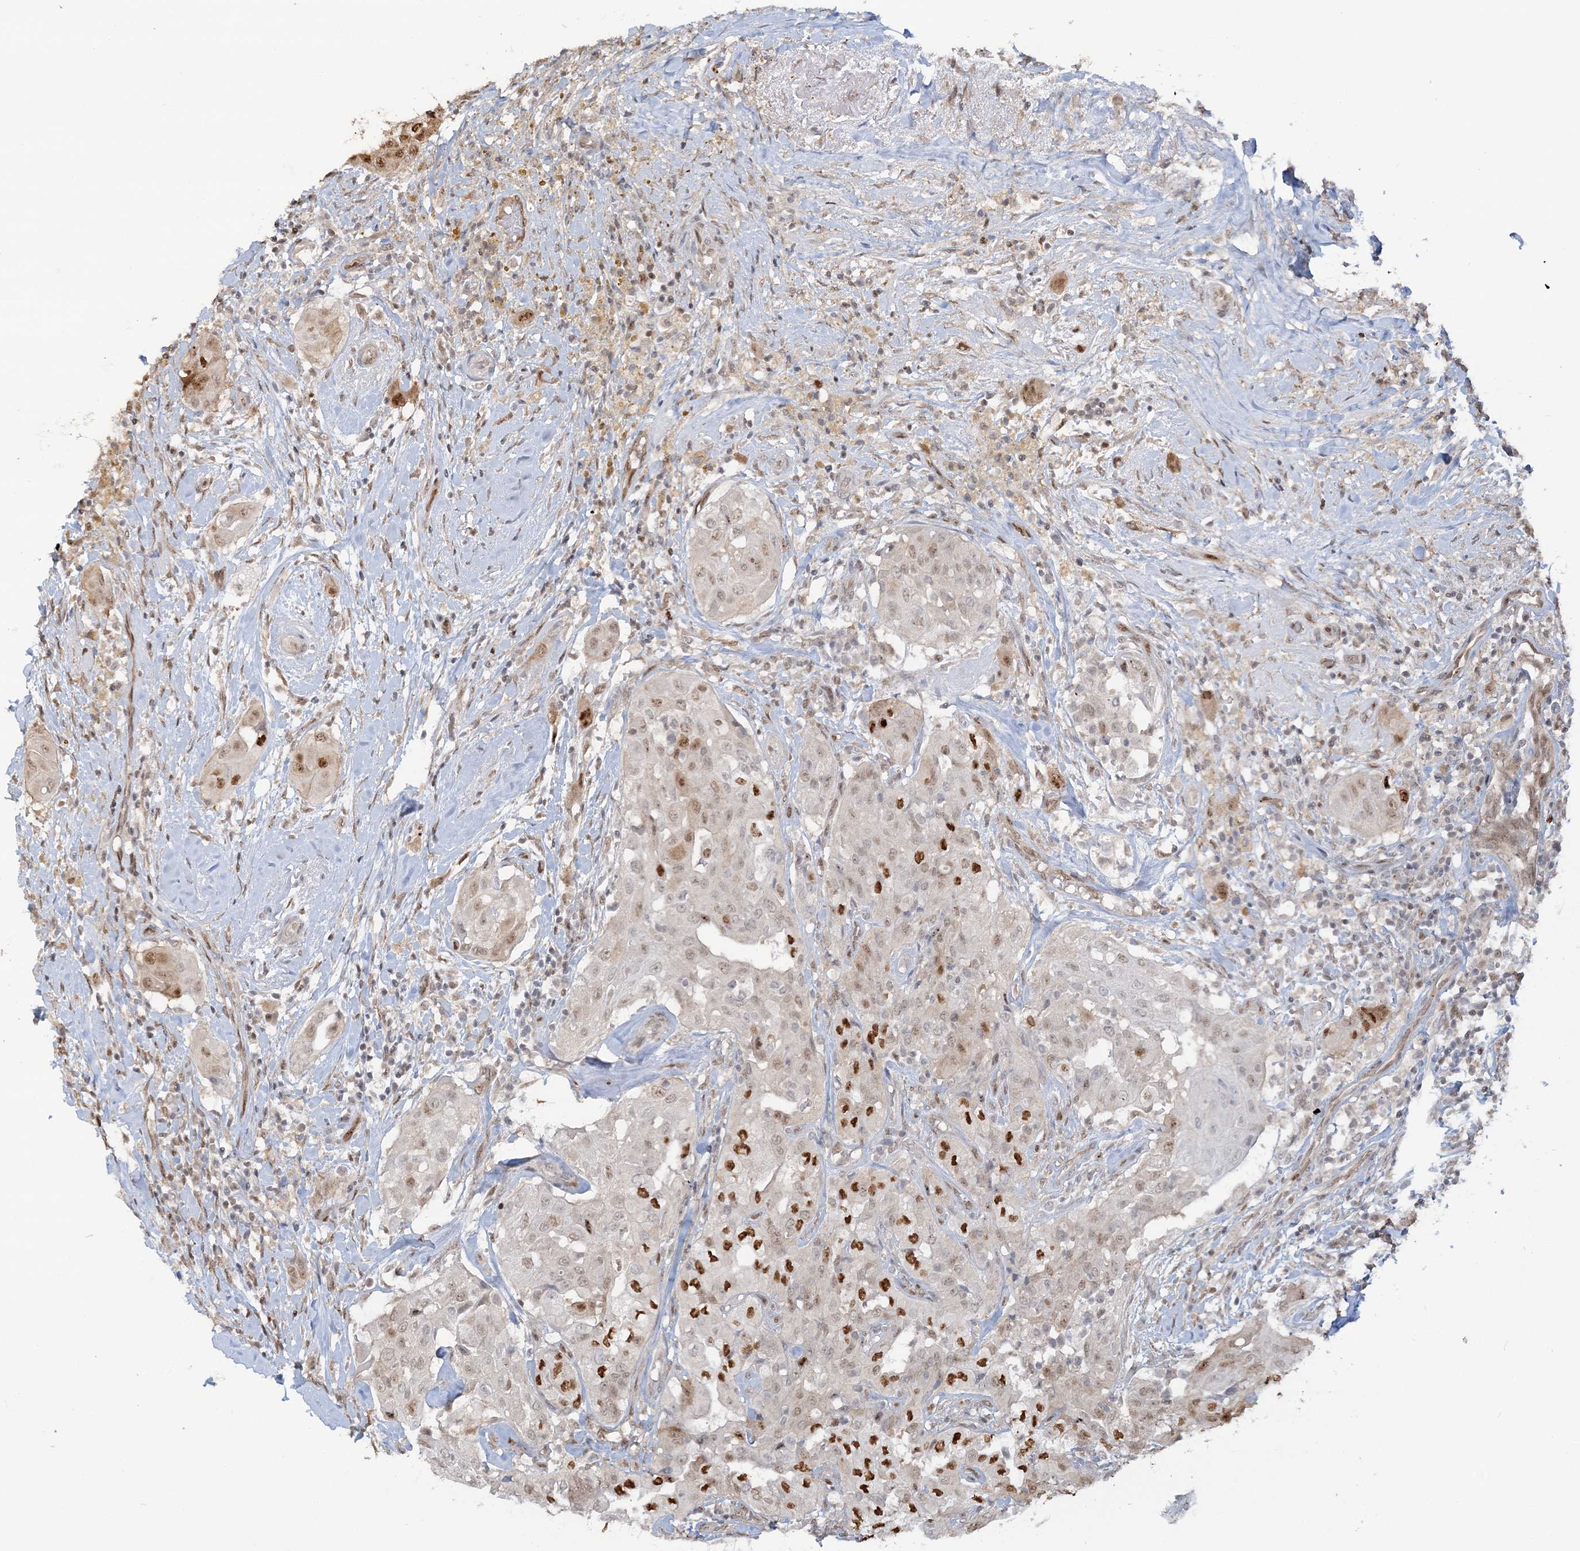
{"staining": {"intensity": "moderate", "quantity": "25%-75%", "location": "nuclear"}, "tissue": "thyroid cancer", "cell_type": "Tumor cells", "image_type": "cancer", "snomed": [{"axis": "morphology", "description": "Papillary adenocarcinoma, NOS"}, {"axis": "topography", "description": "Thyroid gland"}], "caption": "Tumor cells reveal medium levels of moderate nuclear positivity in approximately 25%-75% of cells in human thyroid papillary adenocarcinoma. Nuclei are stained in blue.", "gene": "SUMO2", "patient": {"sex": "female", "age": 59}}